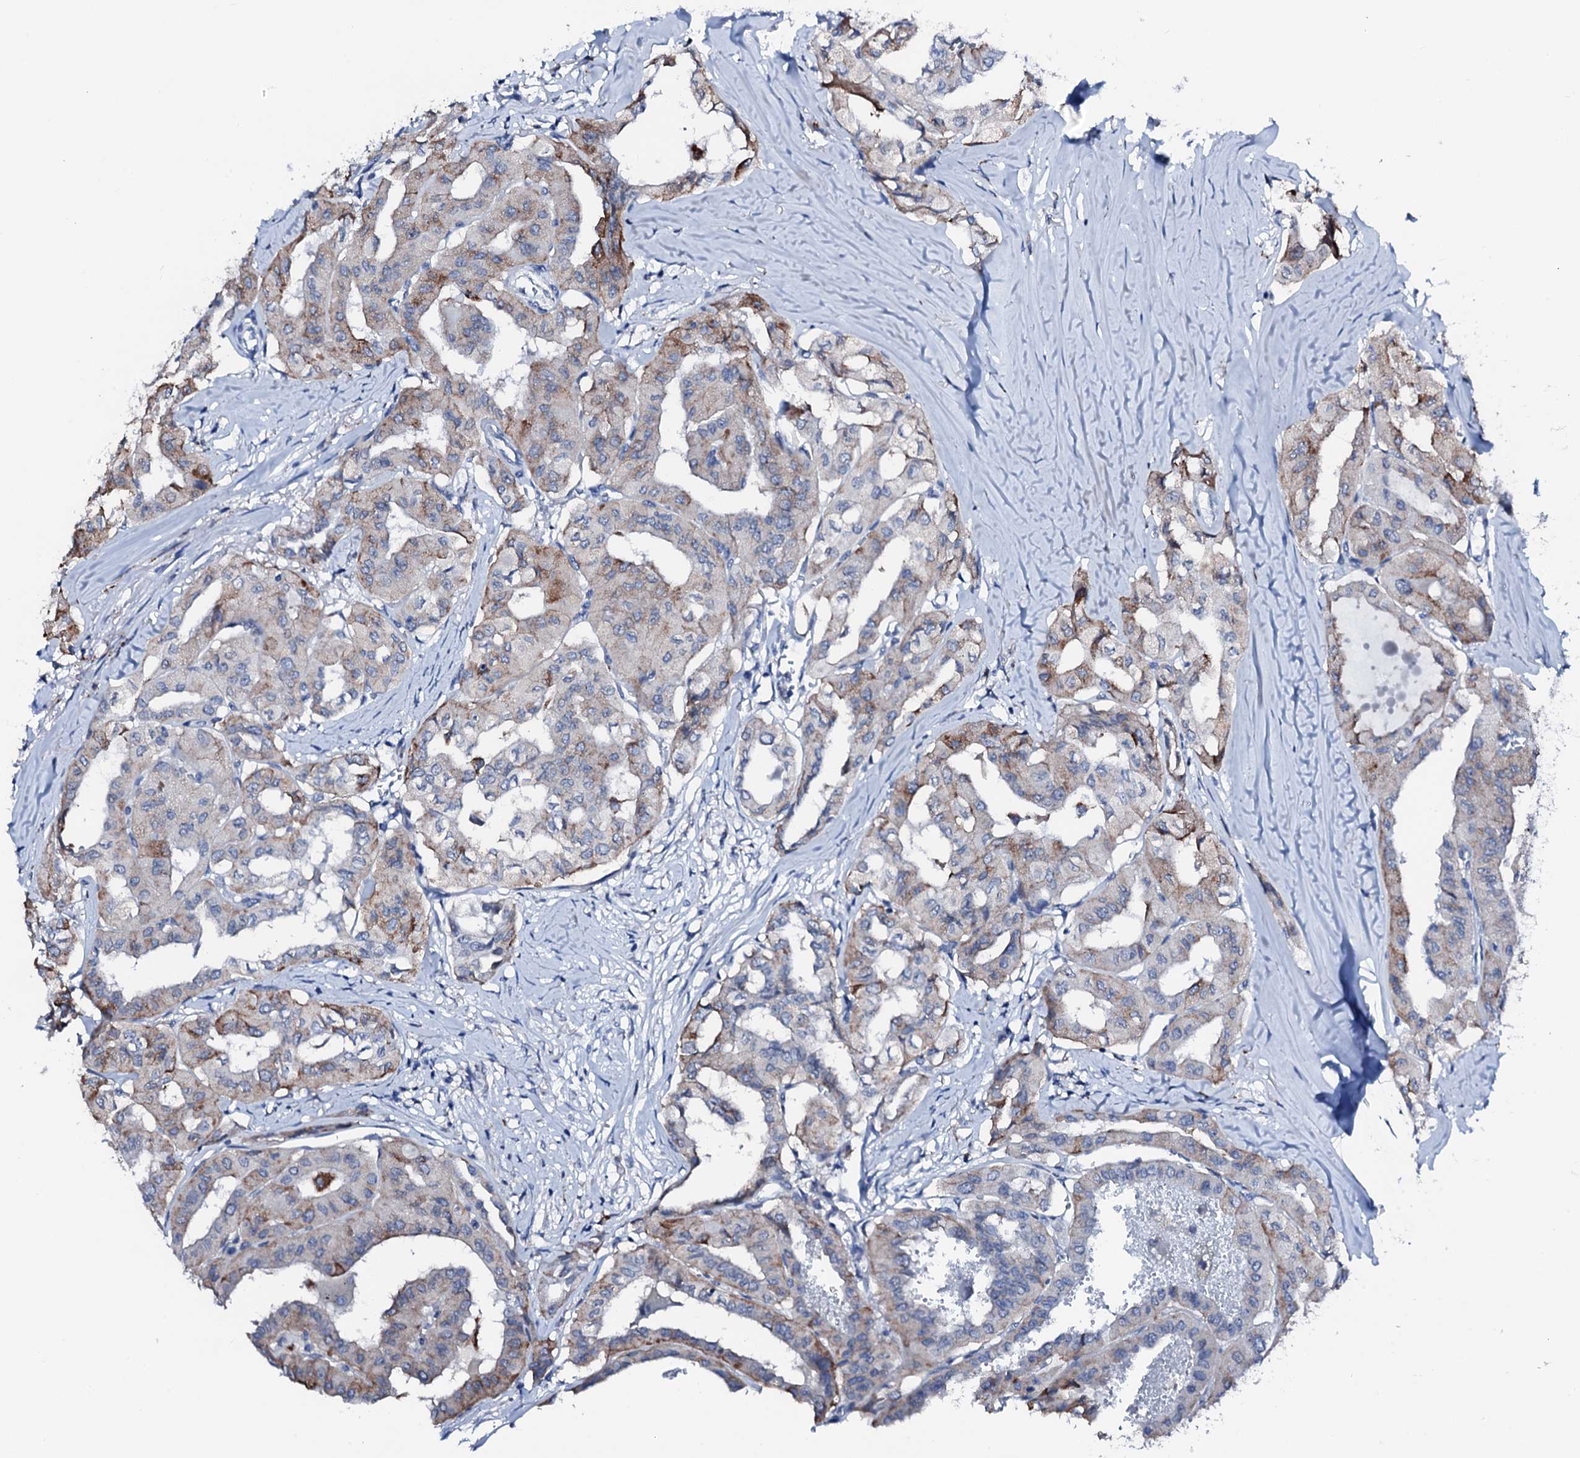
{"staining": {"intensity": "moderate", "quantity": "<25%", "location": "cytoplasmic/membranous"}, "tissue": "thyroid cancer", "cell_type": "Tumor cells", "image_type": "cancer", "snomed": [{"axis": "morphology", "description": "Papillary adenocarcinoma, NOS"}, {"axis": "topography", "description": "Thyroid gland"}], "caption": "Immunohistochemistry of thyroid papillary adenocarcinoma exhibits low levels of moderate cytoplasmic/membranous positivity in about <25% of tumor cells.", "gene": "TRAFD1", "patient": {"sex": "female", "age": 59}}